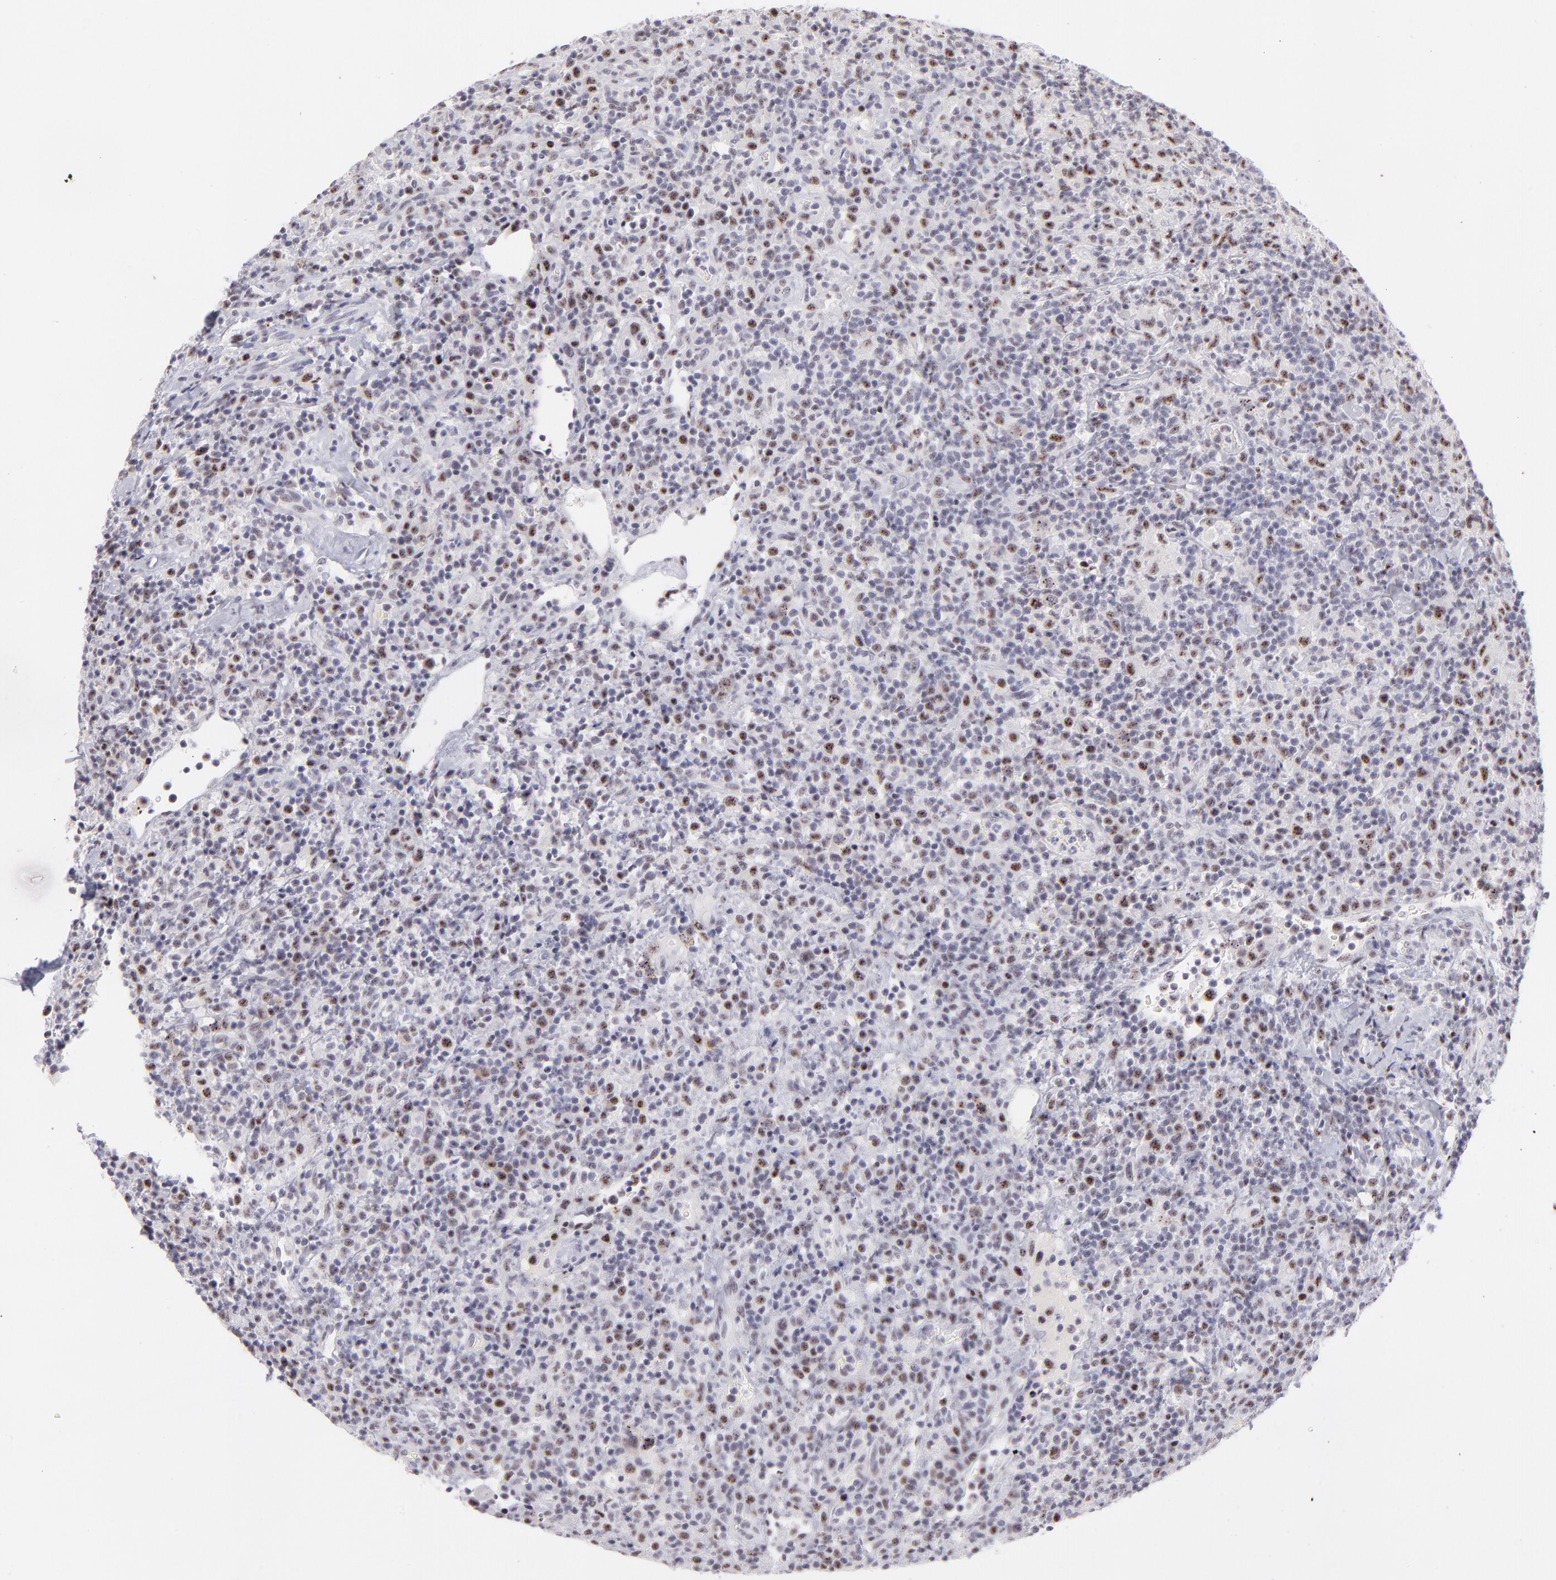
{"staining": {"intensity": "moderate", "quantity": "25%-75%", "location": "nuclear"}, "tissue": "lymphoma", "cell_type": "Tumor cells", "image_type": "cancer", "snomed": [{"axis": "morphology", "description": "Hodgkin's disease, NOS"}, {"axis": "topography", "description": "Lymph node"}], "caption": "A medium amount of moderate nuclear positivity is present in approximately 25%-75% of tumor cells in Hodgkin's disease tissue. (Brightfield microscopy of DAB IHC at high magnification).", "gene": "CDC25C", "patient": {"sex": "male", "age": 65}}